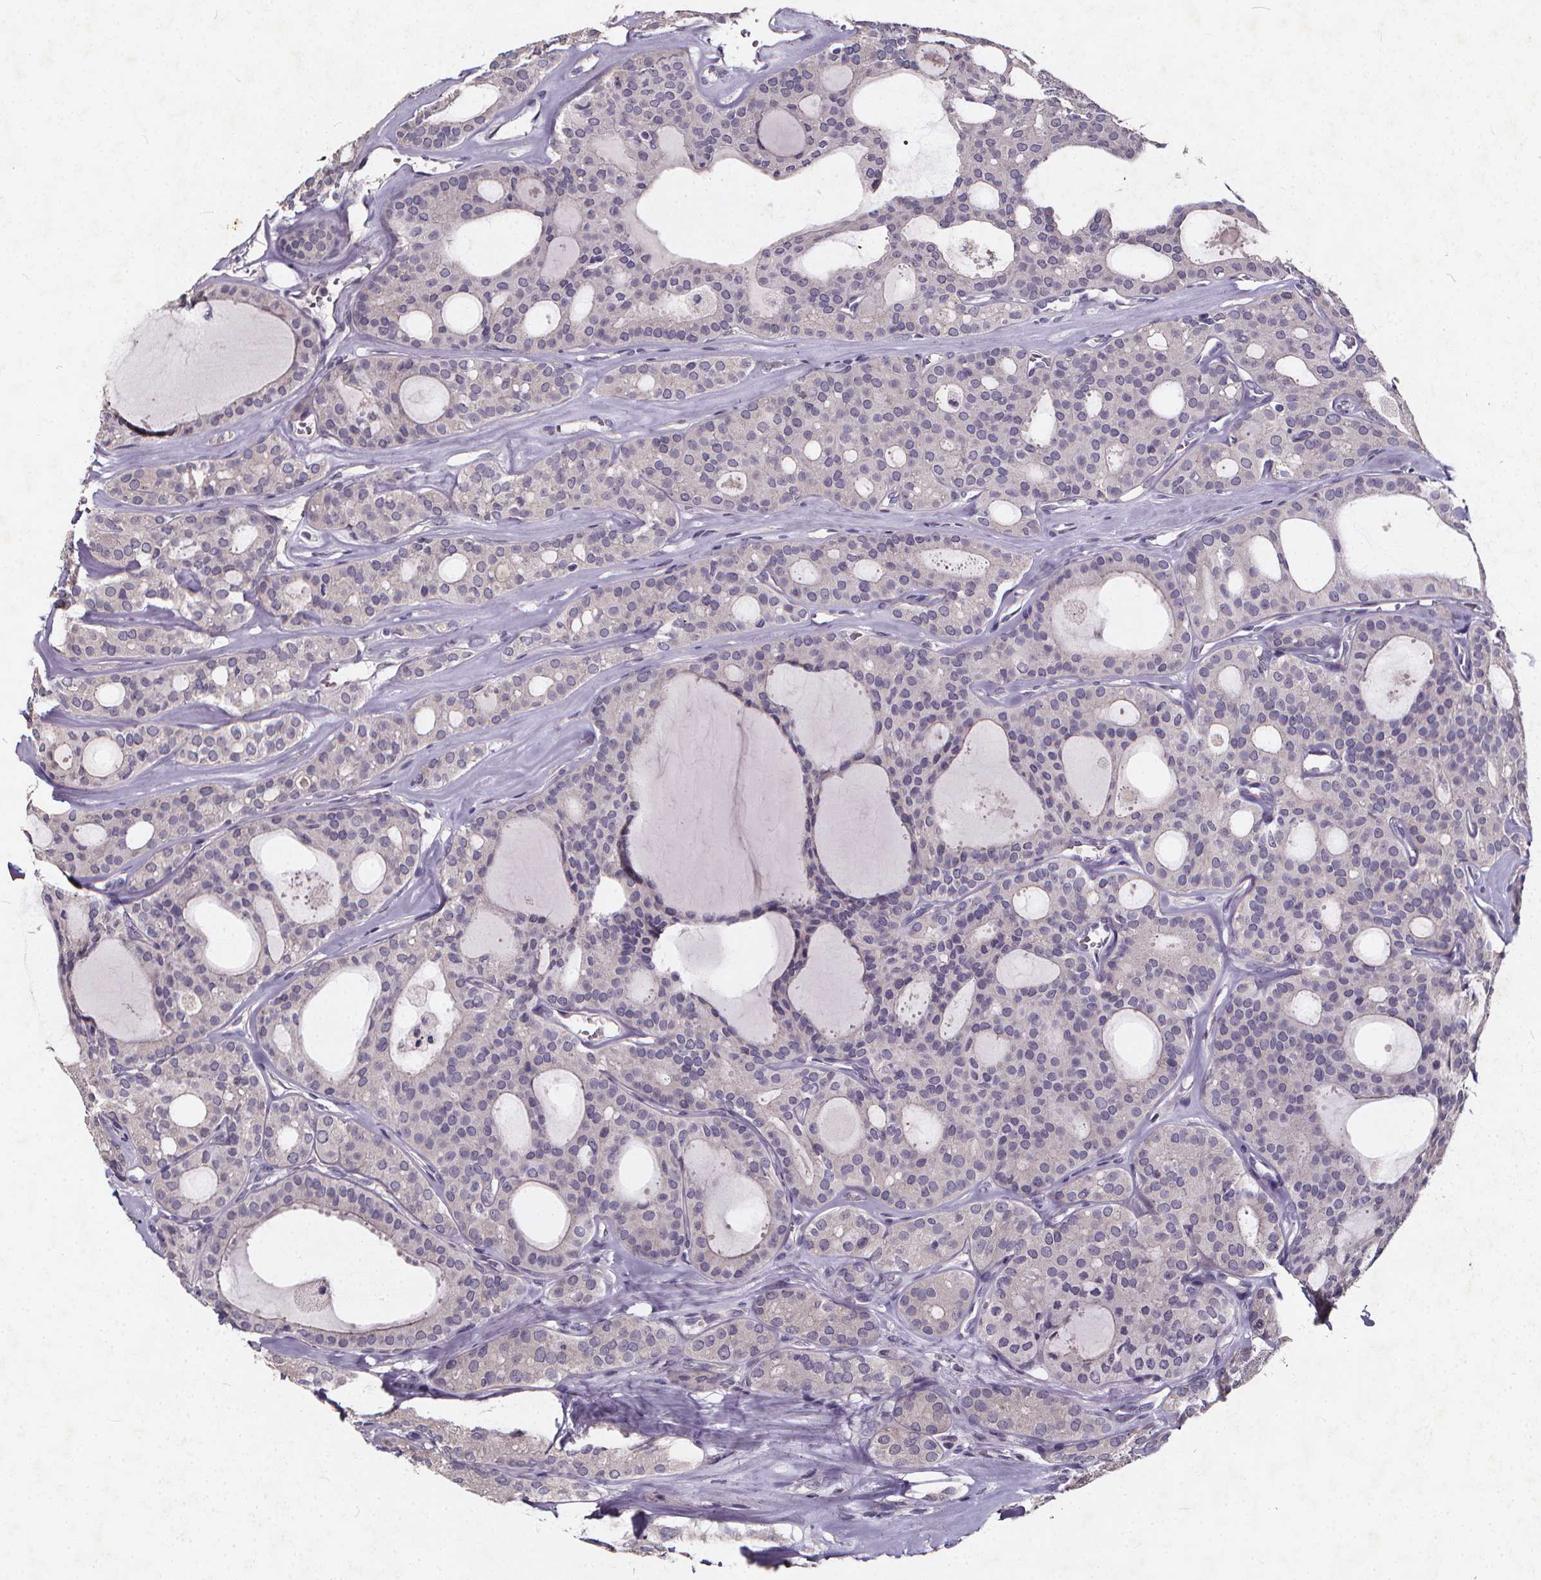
{"staining": {"intensity": "negative", "quantity": "none", "location": "none"}, "tissue": "thyroid cancer", "cell_type": "Tumor cells", "image_type": "cancer", "snomed": [{"axis": "morphology", "description": "Follicular adenoma carcinoma, NOS"}, {"axis": "topography", "description": "Thyroid gland"}], "caption": "High magnification brightfield microscopy of thyroid cancer (follicular adenoma carcinoma) stained with DAB (brown) and counterstained with hematoxylin (blue): tumor cells show no significant staining.", "gene": "TSPAN14", "patient": {"sex": "male", "age": 75}}